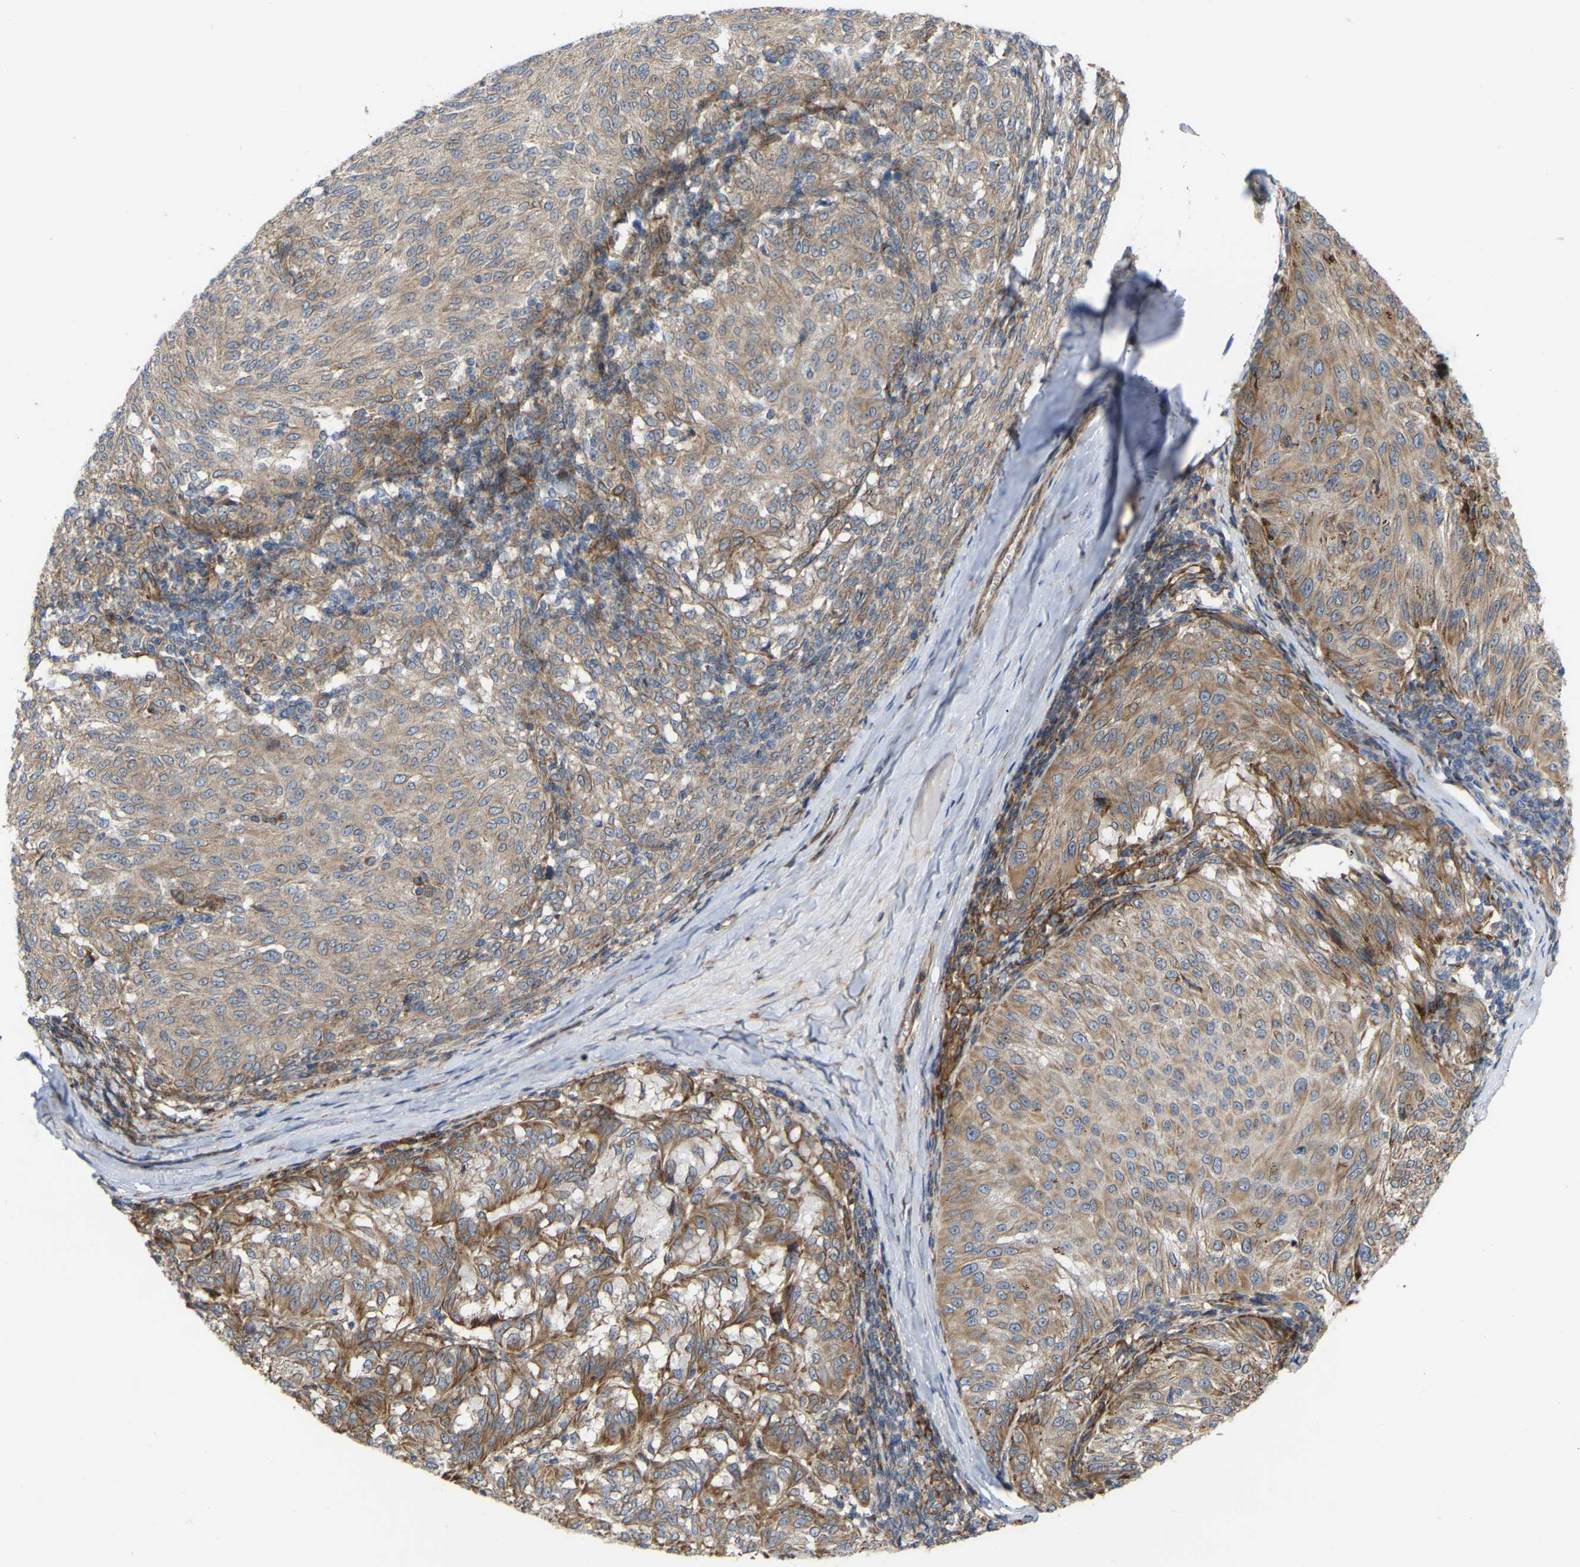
{"staining": {"intensity": "moderate", "quantity": ">75%", "location": "cytoplasmic/membranous"}, "tissue": "melanoma", "cell_type": "Tumor cells", "image_type": "cancer", "snomed": [{"axis": "morphology", "description": "Malignant melanoma, NOS"}, {"axis": "topography", "description": "Skin"}], "caption": "High-power microscopy captured an immunohistochemistry (IHC) image of malignant melanoma, revealing moderate cytoplasmic/membranous expression in about >75% of tumor cells.", "gene": "TOR1B", "patient": {"sex": "female", "age": 72}}